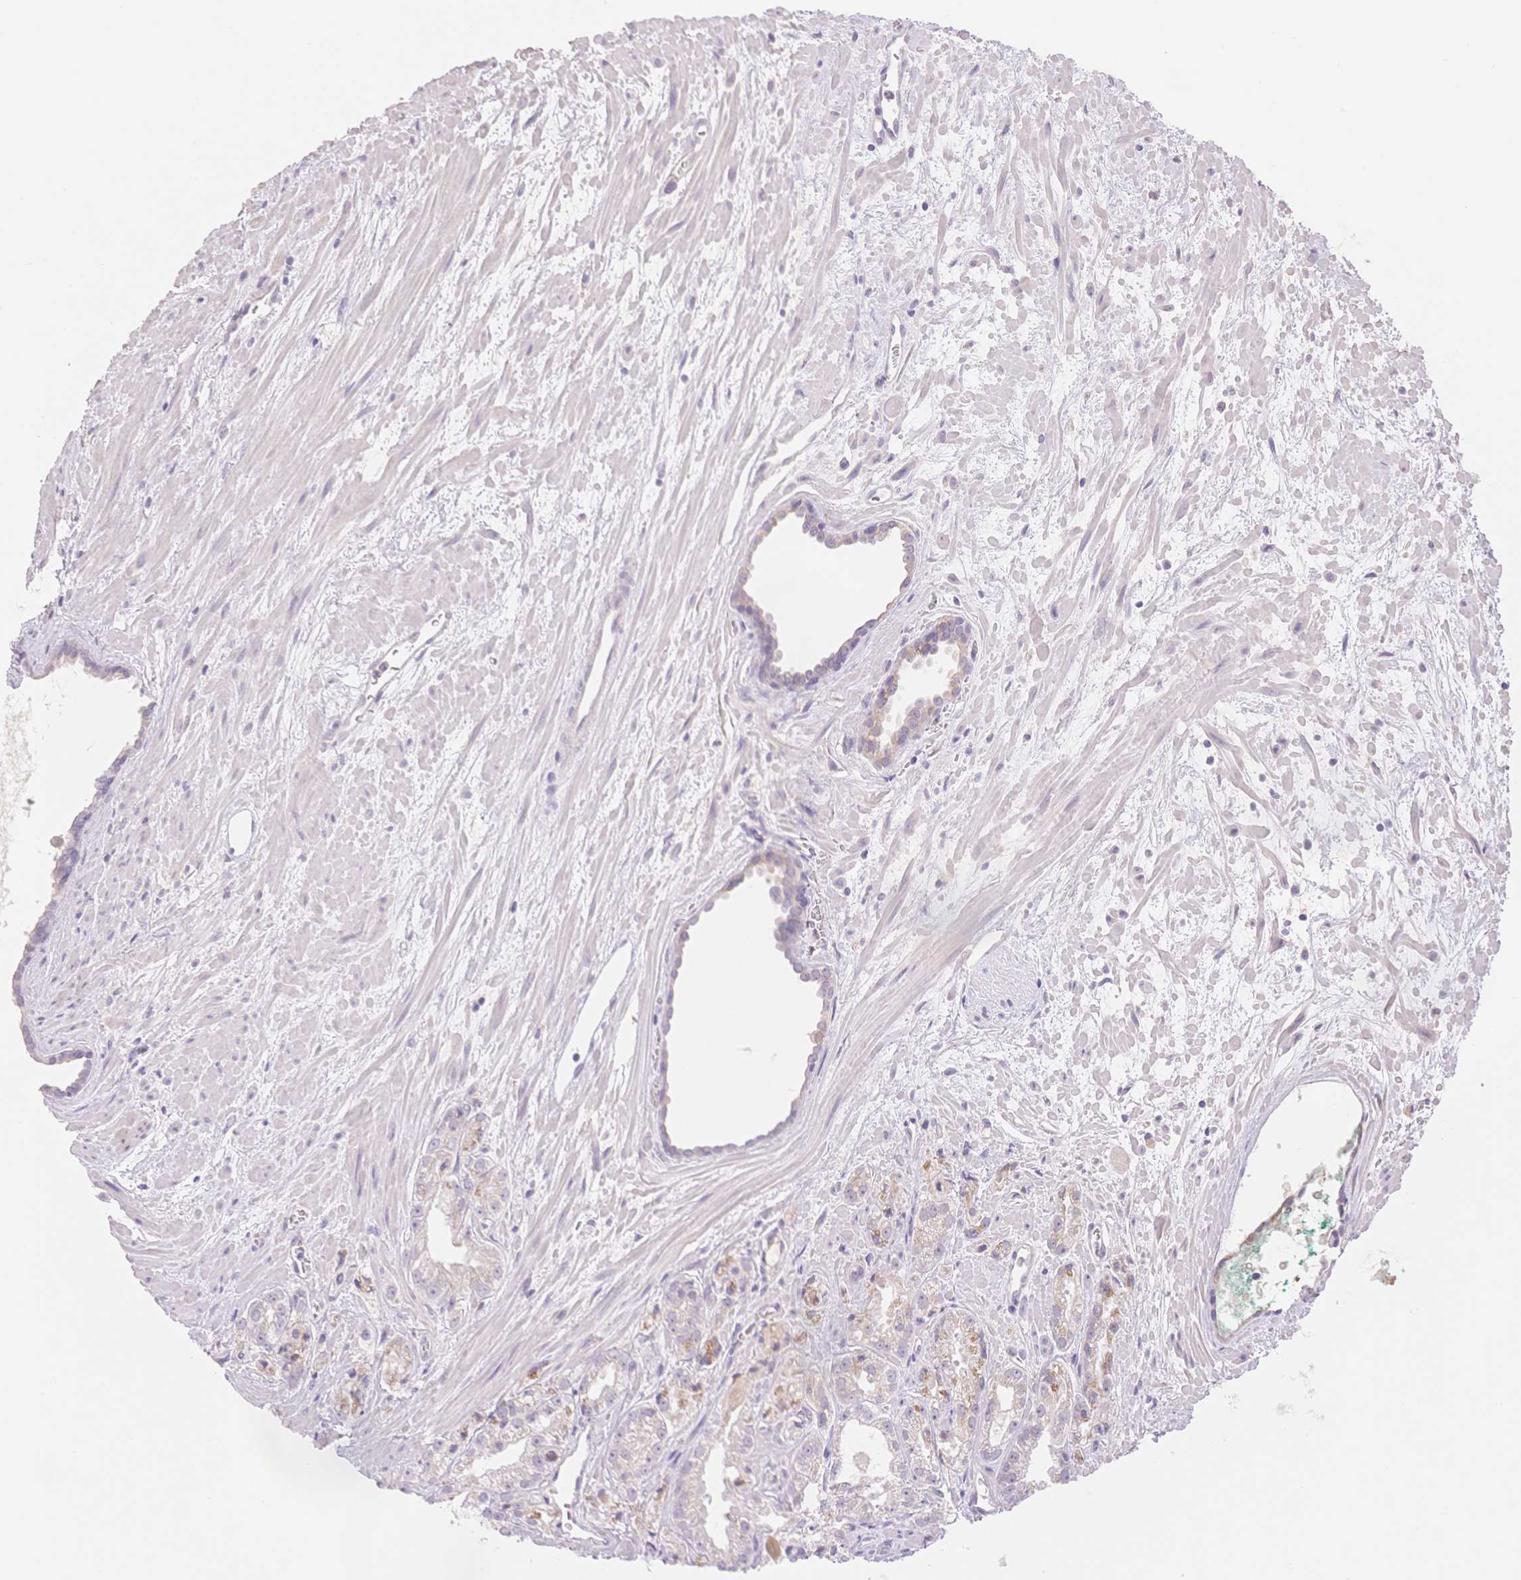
{"staining": {"intensity": "weak", "quantity": "<25%", "location": "cytoplasmic/membranous"}, "tissue": "prostate cancer", "cell_type": "Tumor cells", "image_type": "cancer", "snomed": [{"axis": "morphology", "description": "Adenocarcinoma, High grade"}, {"axis": "topography", "description": "Prostate"}], "caption": "High-grade adenocarcinoma (prostate) was stained to show a protein in brown. There is no significant positivity in tumor cells.", "gene": "SUV39H2", "patient": {"sex": "male", "age": 68}}